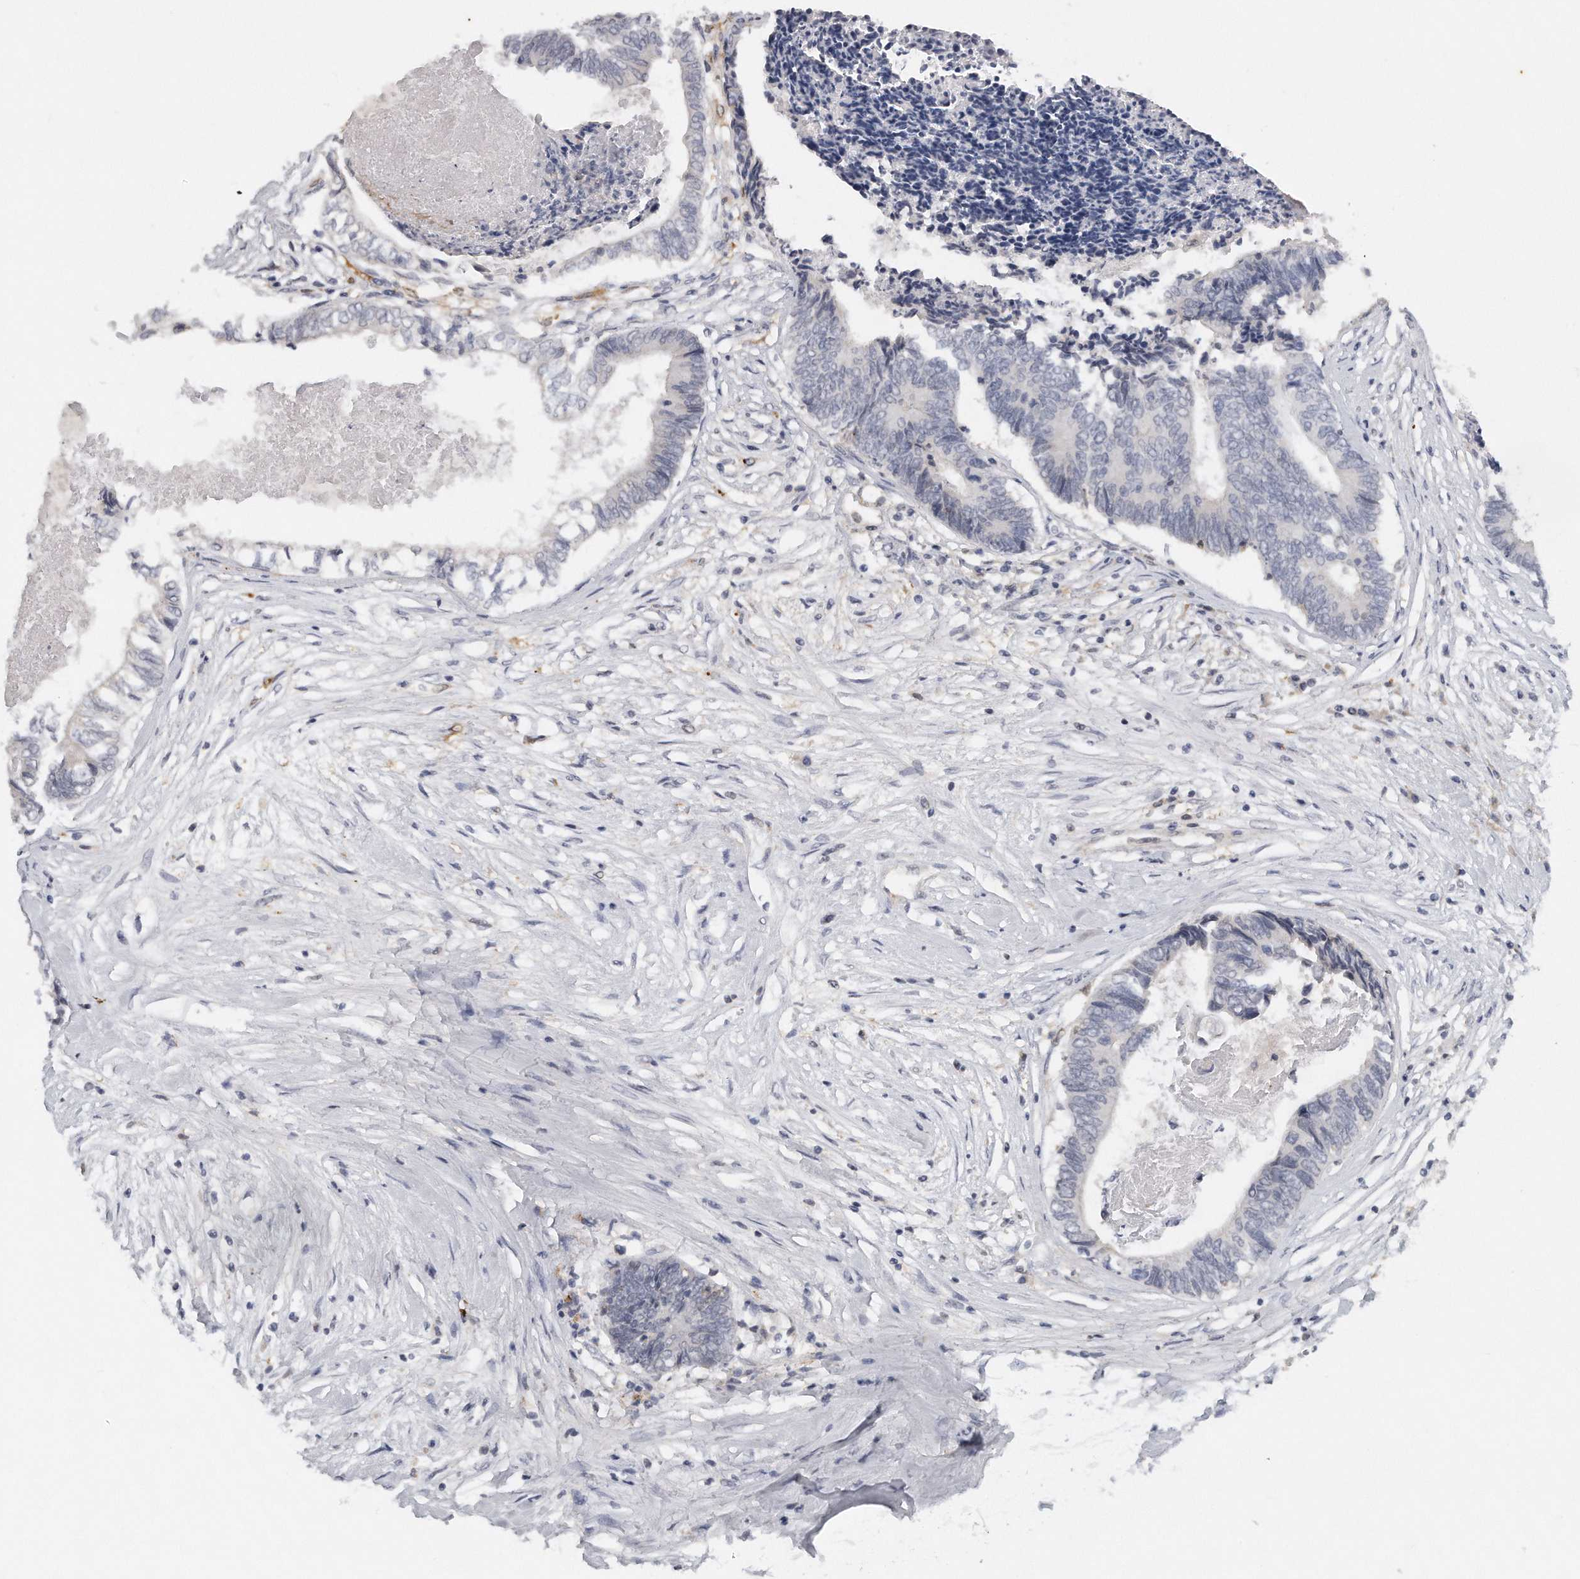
{"staining": {"intensity": "negative", "quantity": "none", "location": "none"}, "tissue": "colorectal cancer", "cell_type": "Tumor cells", "image_type": "cancer", "snomed": [{"axis": "morphology", "description": "Adenocarcinoma, NOS"}, {"axis": "topography", "description": "Rectum"}], "caption": "Micrograph shows no protein positivity in tumor cells of colorectal cancer tissue.", "gene": "CAMK1", "patient": {"sex": "male", "age": 63}}